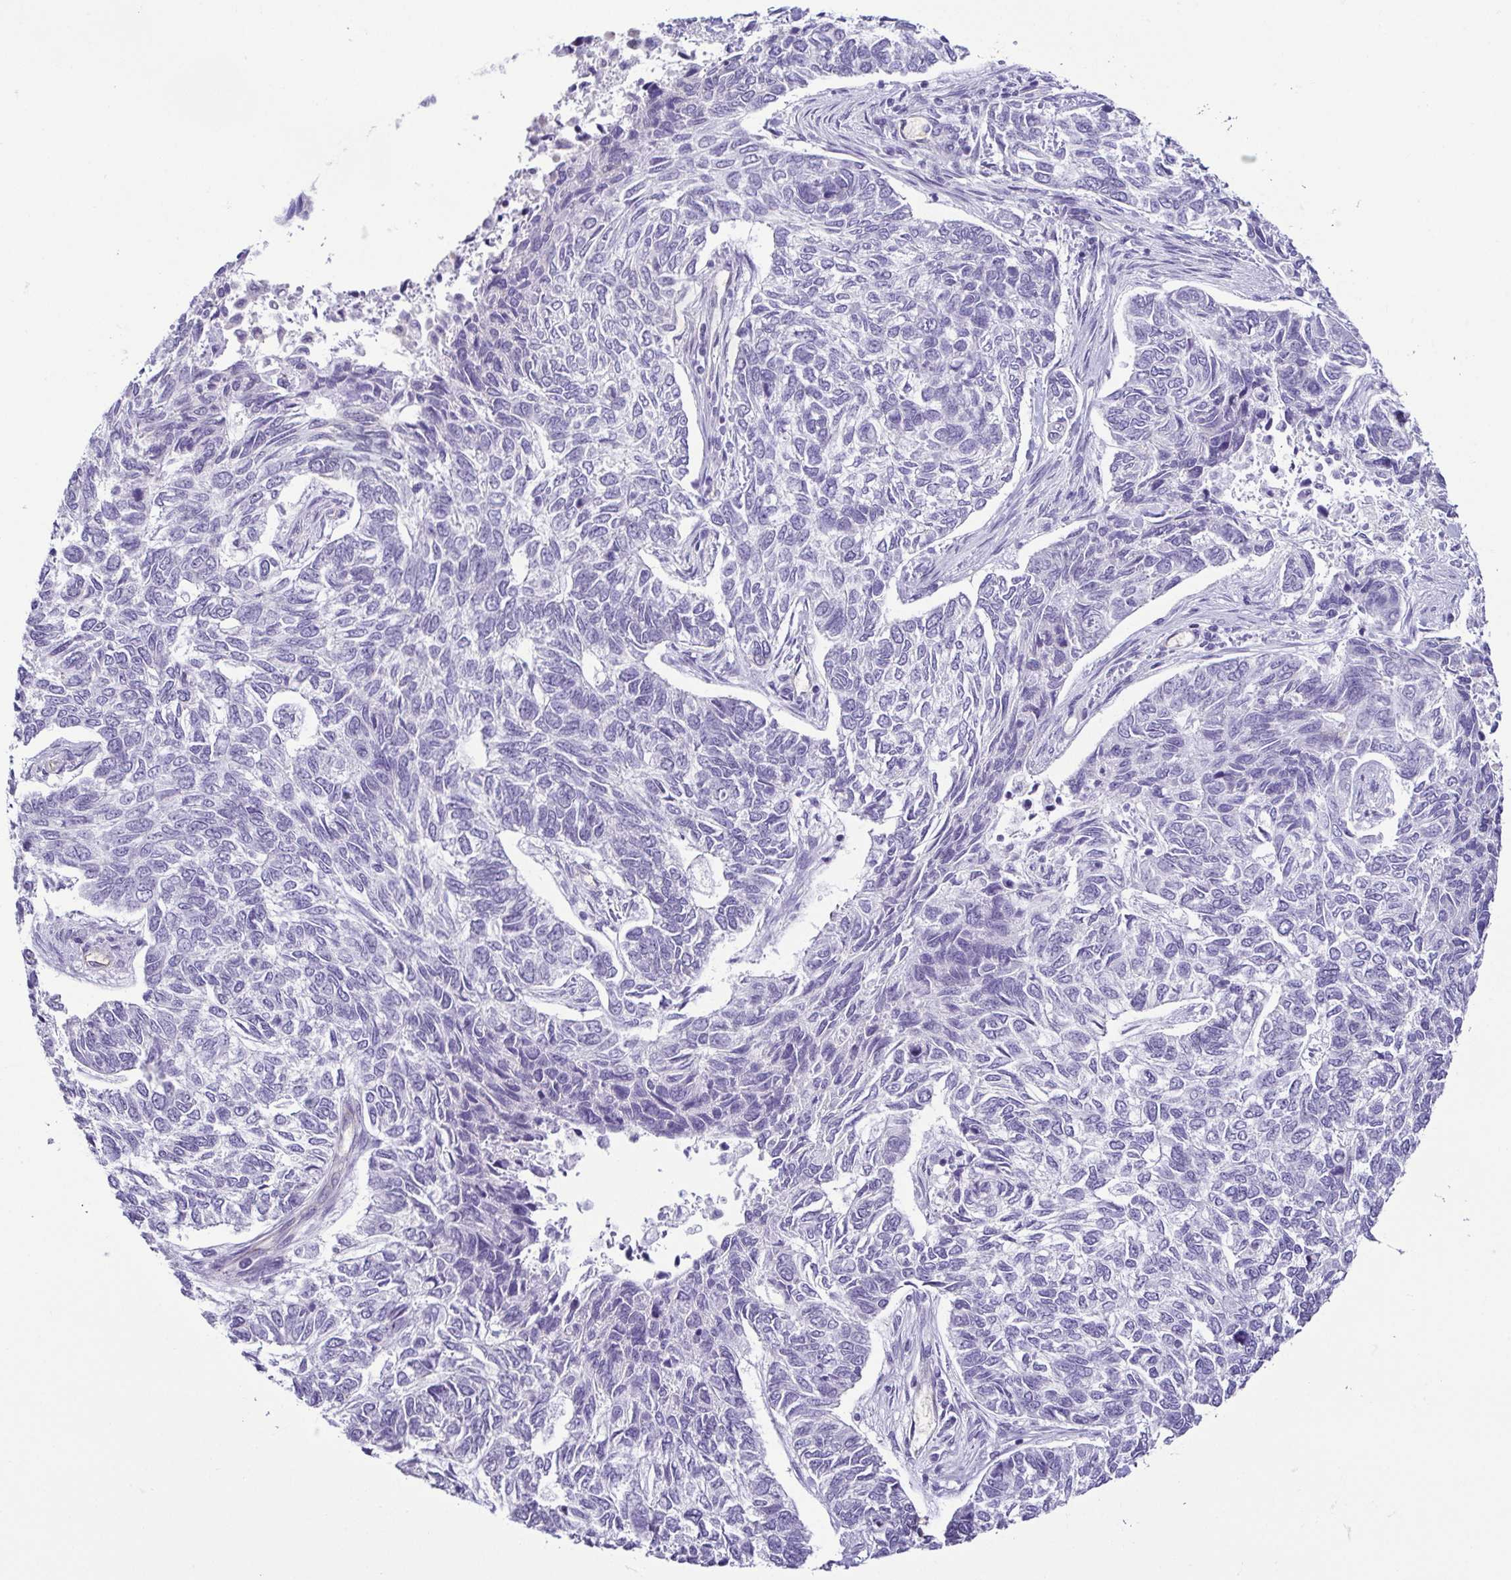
{"staining": {"intensity": "negative", "quantity": "none", "location": "none"}, "tissue": "skin cancer", "cell_type": "Tumor cells", "image_type": "cancer", "snomed": [{"axis": "morphology", "description": "Basal cell carcinoma"}, {"axis": "topography", "description": "Skin"}], "caption": "This is a histopathology image of immunohistochemistry (IHC) staining of basal cell carcinoma (skin), which shows no staining in tumor cells.", "gene": "CASP14", "patient": {"sex": "female", "age": 65}}